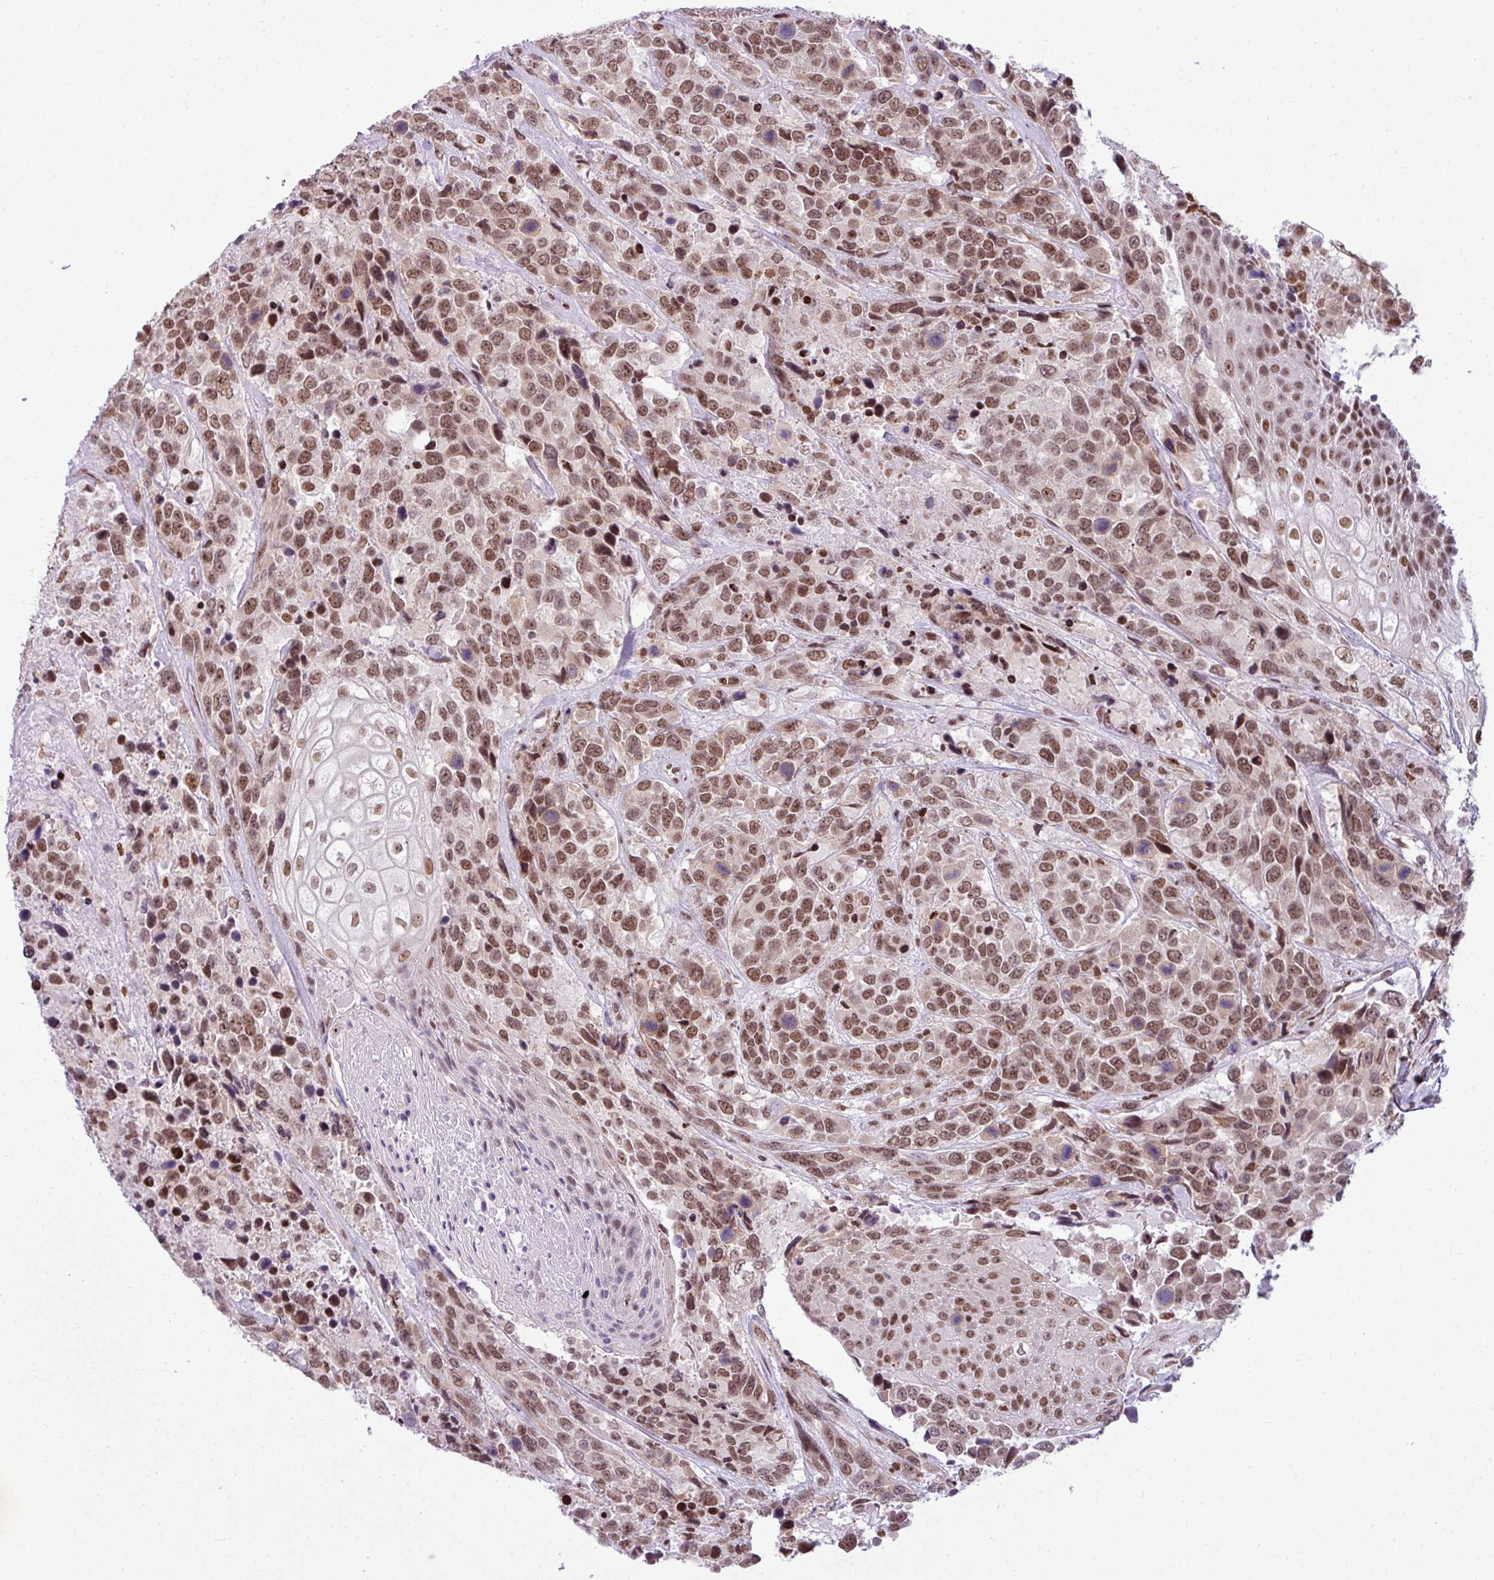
{"staining": {"intensity": "moderate", "quantity": ">75%", "location": "nuclear"}, "tissue": "urothelial cancer", "cell_type": "Tumor cells", "image_type": "cancer", "snomed": [{"axis": "morphology", "description": "Urothelial carcinoma, High grade"}, {"axis": "topography", "description": "Urinary bladder"}], "caption": "This is an image of immunohistochemistry staining of urothelial cancer, which shows moderate positivity in the nuclear of tumor cells.", "gene": "ARL6IP4", "patient": {"sex": "female", "age": 70}}